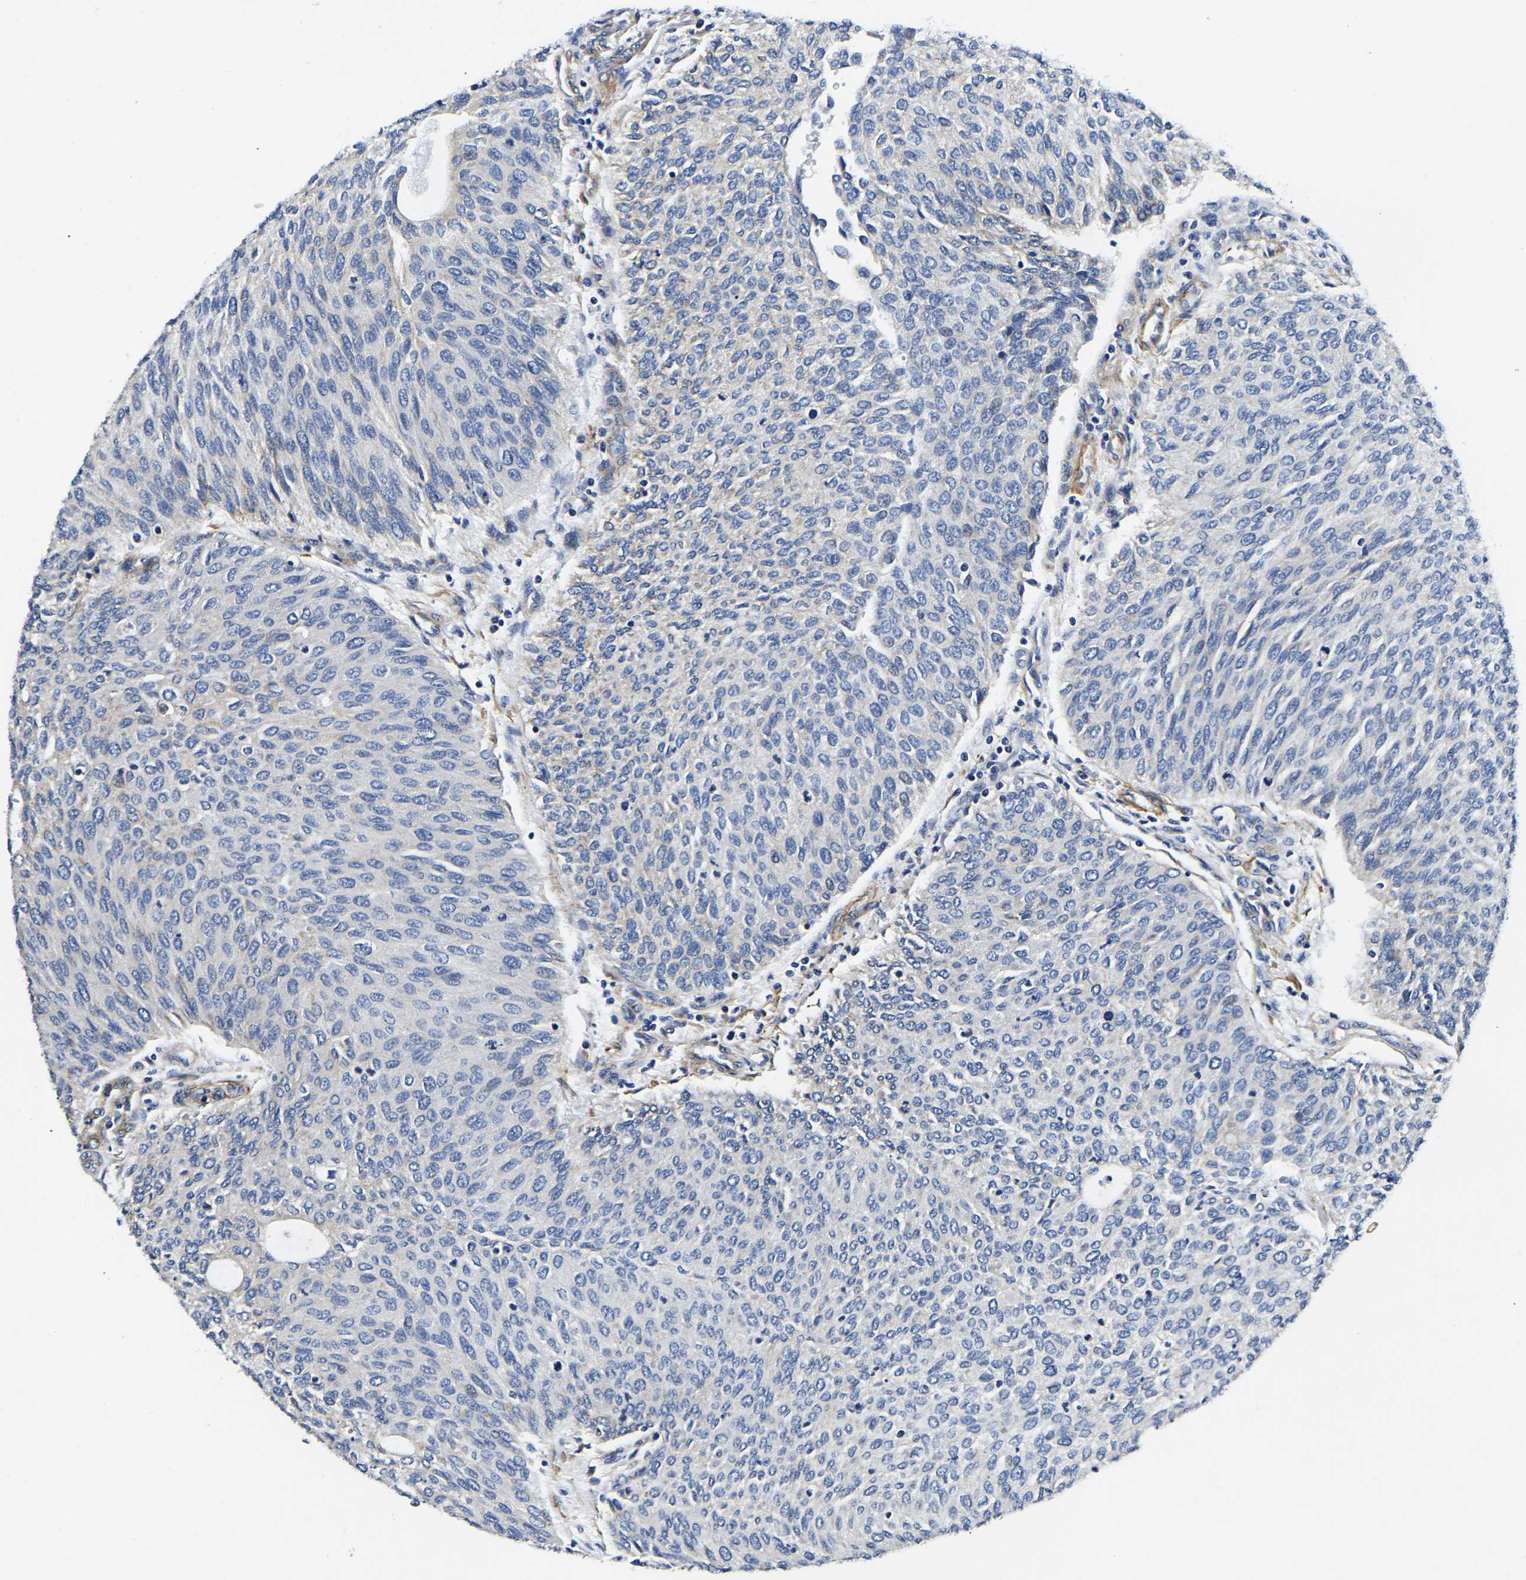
{"staining": {"intensity": "negative", "quantity": "none", "location": "none"}, "tissue": "urothelial cancer", "cell_type": "Tumor cells", "image_type": "cancer", "snomed": [{"axis": "morphology", "description": "Urothelial carcinoma, Low grade"}, {"axis": "topography", "description": "Urinary bladder"}], "caption": "Tumor cells are negative for protein expression in human urothelial carcinoma (low-grade).", "gene": "KCTD17", "patient": {"sex": "female", "age": 79}}